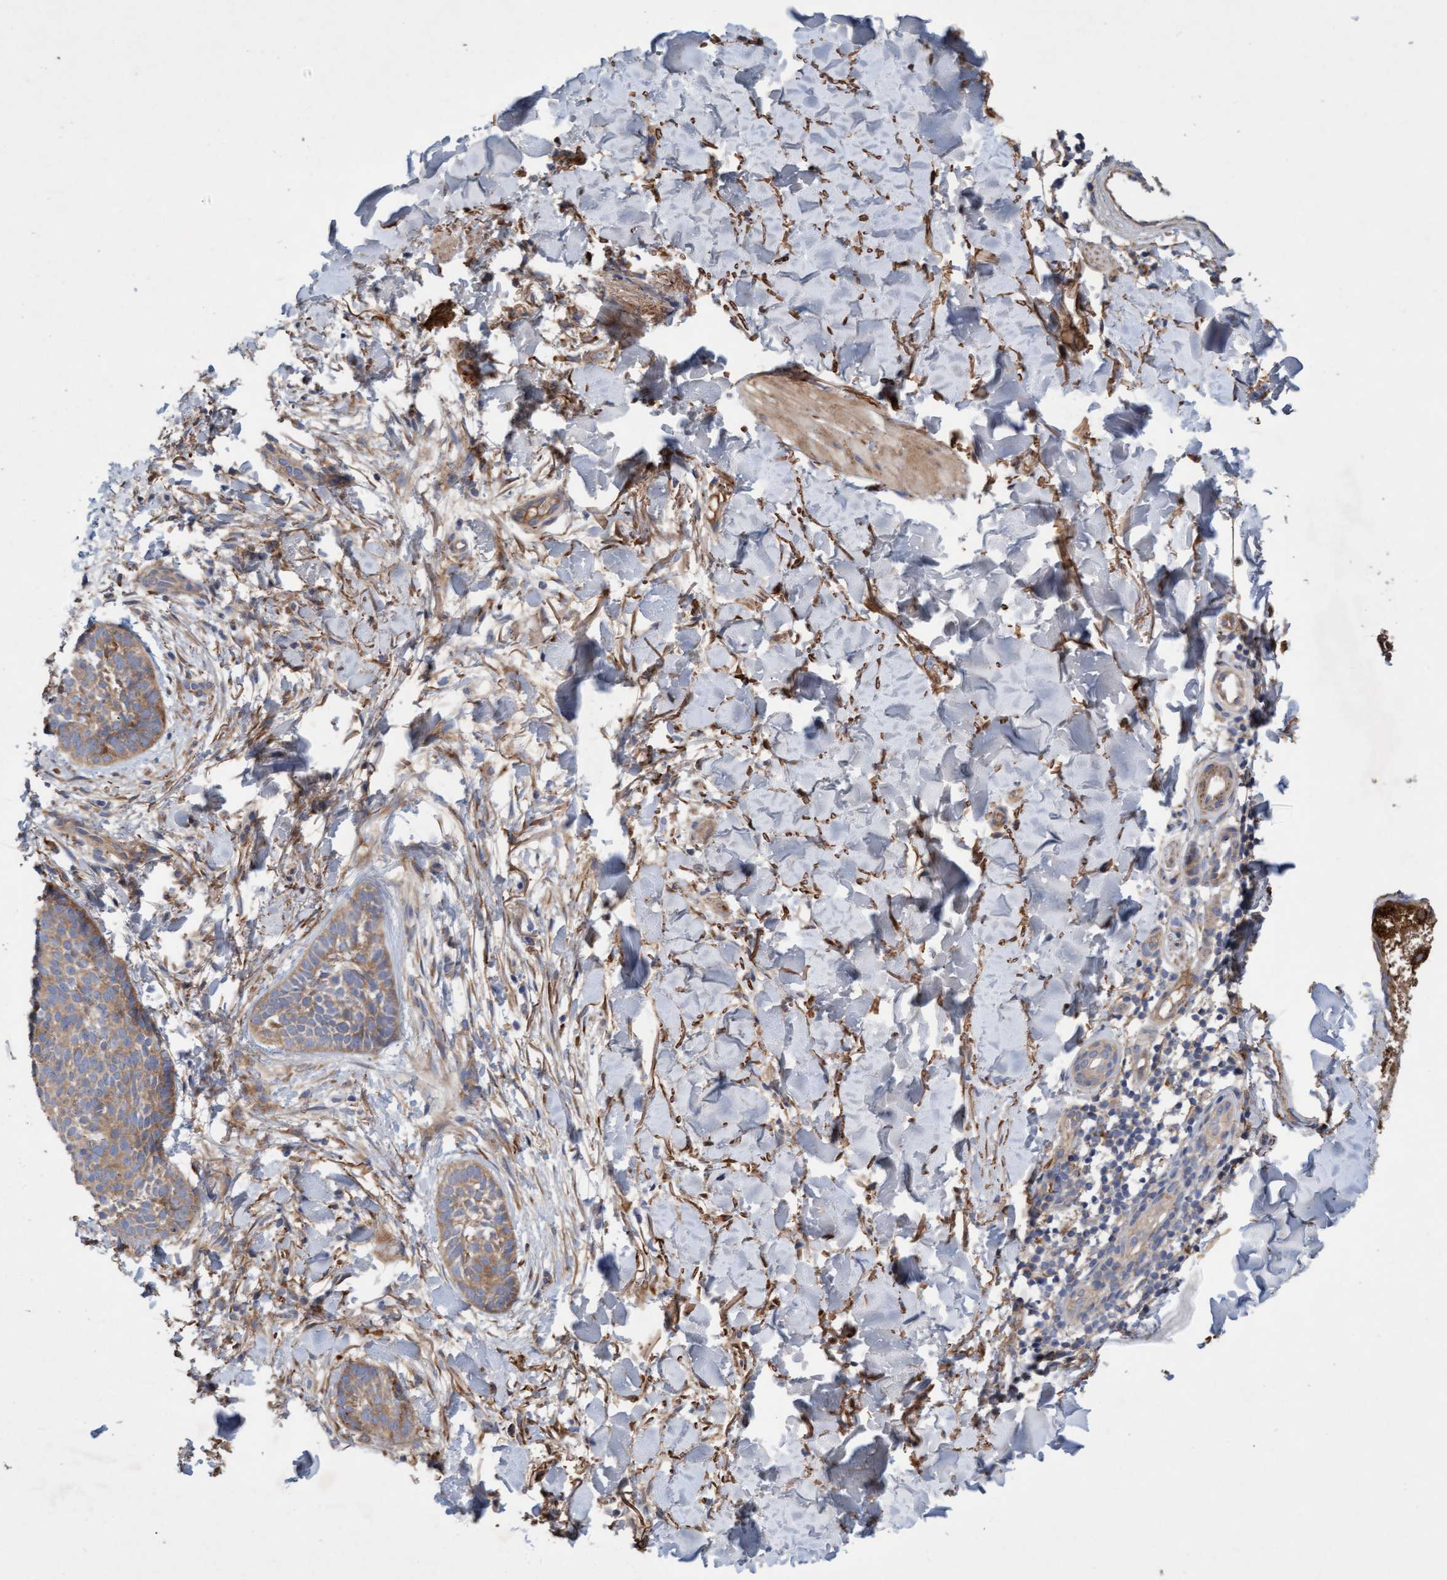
{"staining": {"intensity": "weak", "quantity": ">75%", "location": "cytoplasmic/membranous"}, "tissue": "skin cancer", "cell_type": "Tumor cells", "image_type": "cancer", "snomed": [{"axis": "morphology", "description": "Normal tissue, NOS"}, {"axis": "morphology", "description": "Basal cell carcinoma"}, {"axis": "topography", "description": "Skin"}], "caption": "This image exhibits IHC staining of human skin cancer, with low weak cytoplasmic/membranous staining in approximately >75% of tumor cells.", "gene": "DDHD2", "patient": {"sex": "male", "age": 67}}